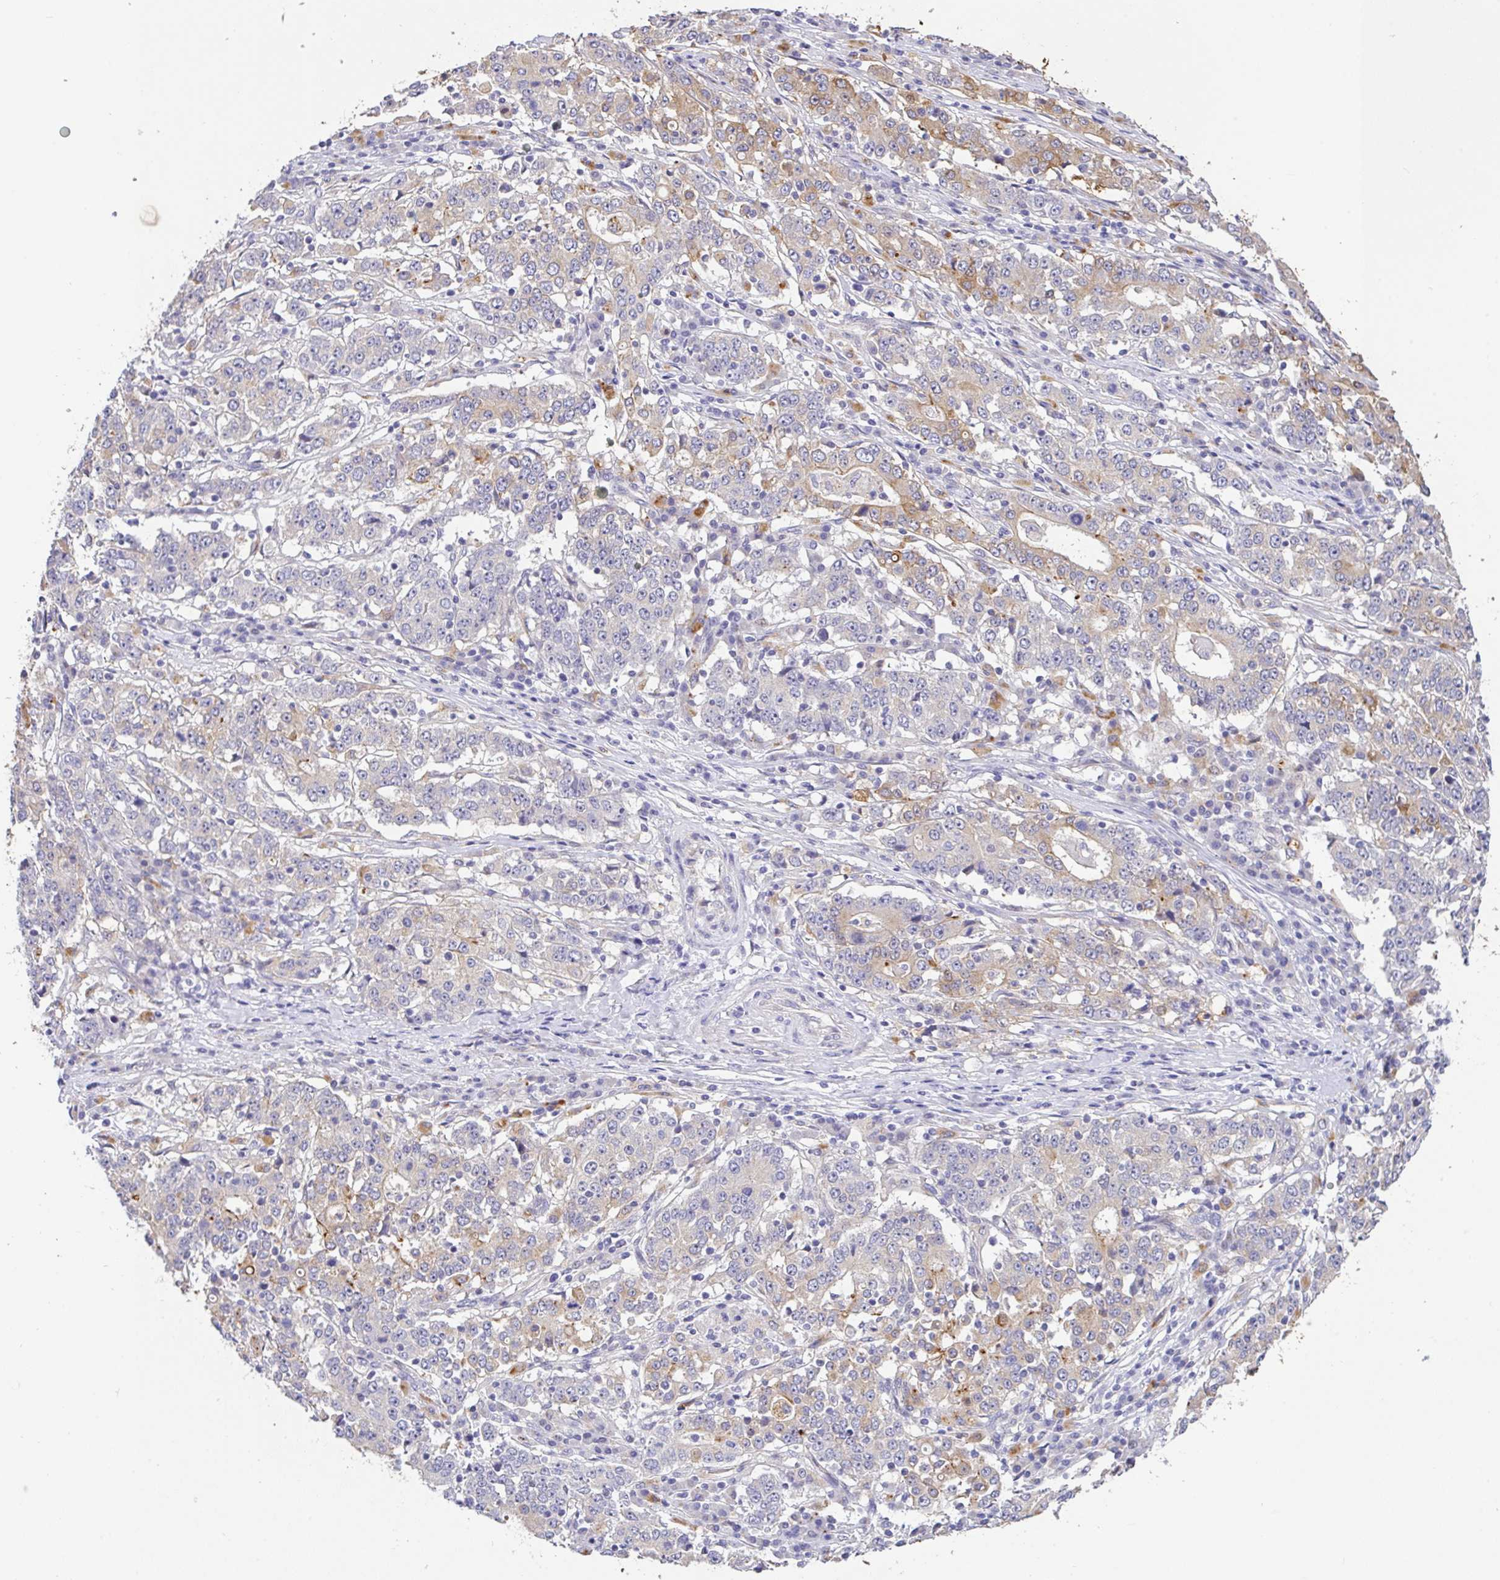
{"staining": {"intensity": "moderate", "quantity": "<25%", "location": "cytoplasmic/membranous"}, "tissue": "stomach cancer", "cell_type": "Tumor cells", "image_type": "cancer", "snomed": [{"axis": "morphology", "description": "Adenocarcinoma, NOS"}, {"axis": "topography", "description": "Stomach"}], "caption": "Immunohistochemical staining of adenocarcinoma (stomach) demonstrates low levels of moderate cytoplasmic/membranous protein staining in about <25% of tumor cells.", "gene": "EPN3", "patient": {"sex": "male", "age": 59}}